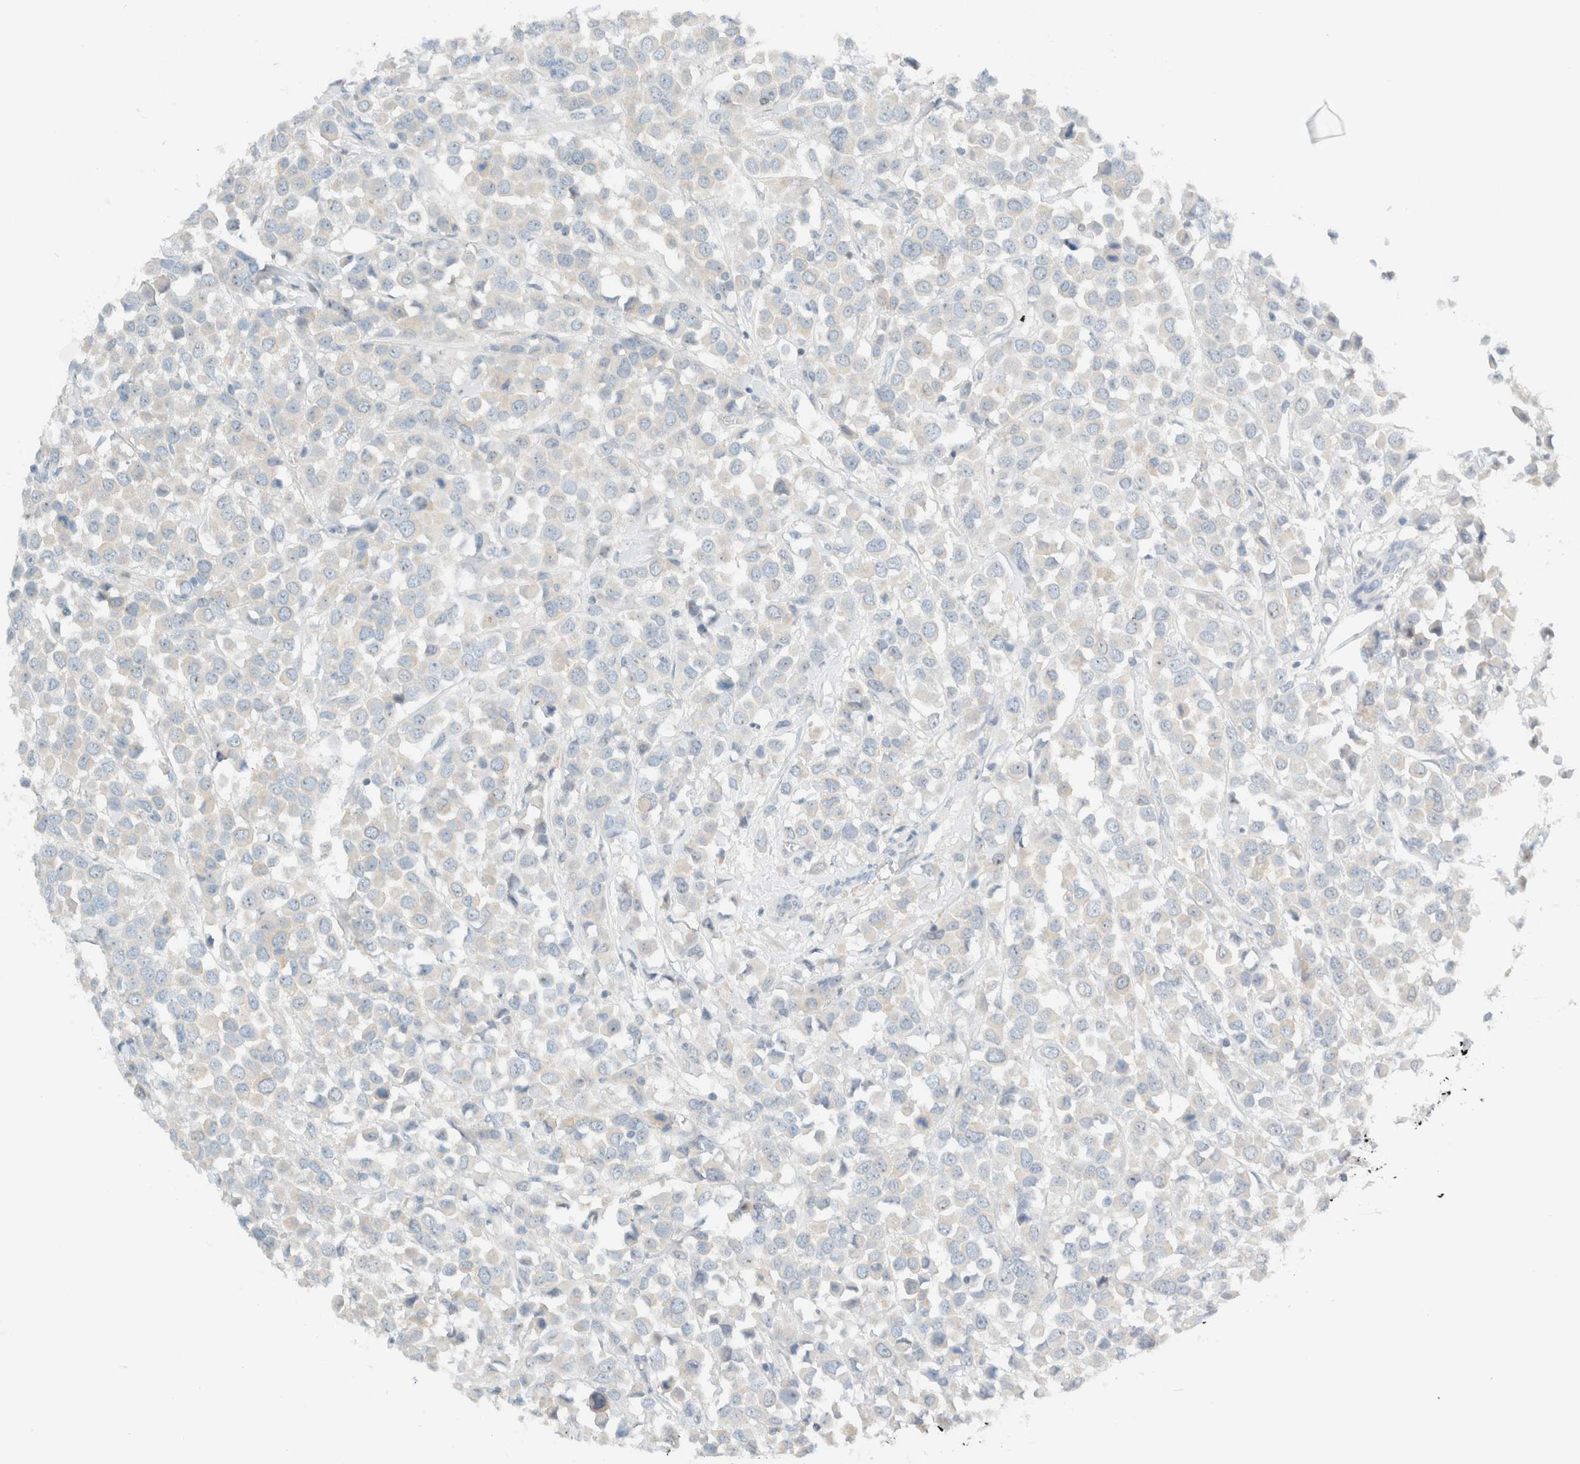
{"staining": {"intensity": "negative", "quantity": "none", "location": "none"}, "tissue": "breast cancer", "cell_type": "Tumor cells", "image_type": "cancer", "snomed": [{"axis": "morphology", "description": "Duct carcinoma"}, {"axis": "topography", "description": "Breast"}], "caption": "IHC micrograph of intraductal carcinoma (breast) stained for a protein (brown), which reveals no staining in tumor cells. (Brightfield microscopy of DAB (3,3'-diaminobenzidine) immunohistochemistry (IHC) at high magnification).", "gene": "NDE1", "patient": {"sex": "female", "age": 61}}